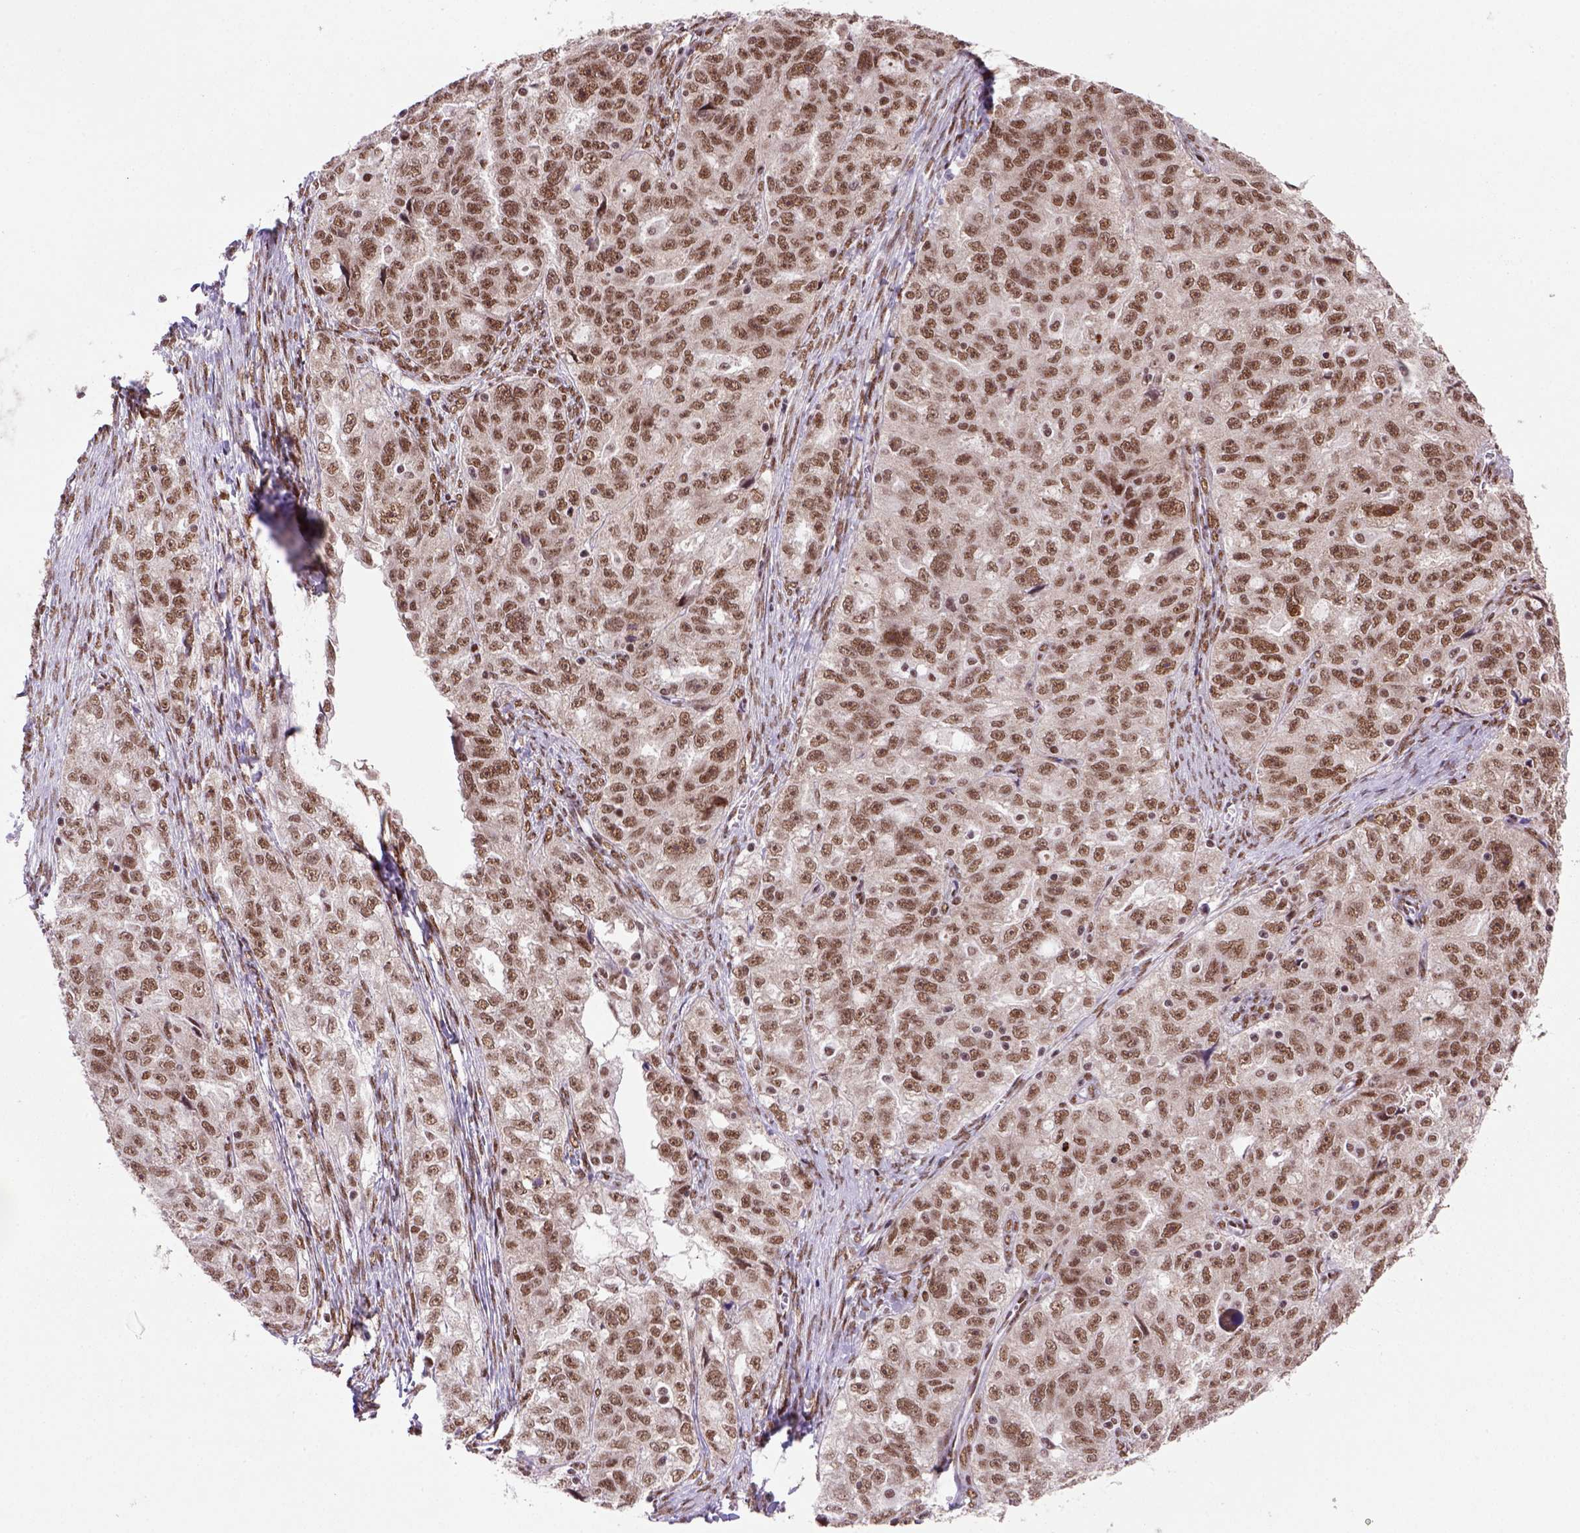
{"staining": {"intensity": "moderate", "quantity": ">75%", "location": "nuclear"}, "tissue": "ovarian cancer", "cell_type": "Tumor cells", "image_type": "cancer", "snomed": [{"axis": "morphology", "description": "Cystadenocarcinoma, serous, NOS"}, {"axis": "topography", "description": "Ovary"}], "caption": "Protein expression analysis of human serous cystadenocarcinoma (ovarian) reveals moderate nuclear staining in about >75% of tumor cells. The staining was performed using DAB (3,3'-diaminobenzidine), with brown indicating positive protein expression. Nuclei are stained blue with hematoxylin.", "gene": "NSMCE2", "patient": {"sex": "female", "age": 51}}